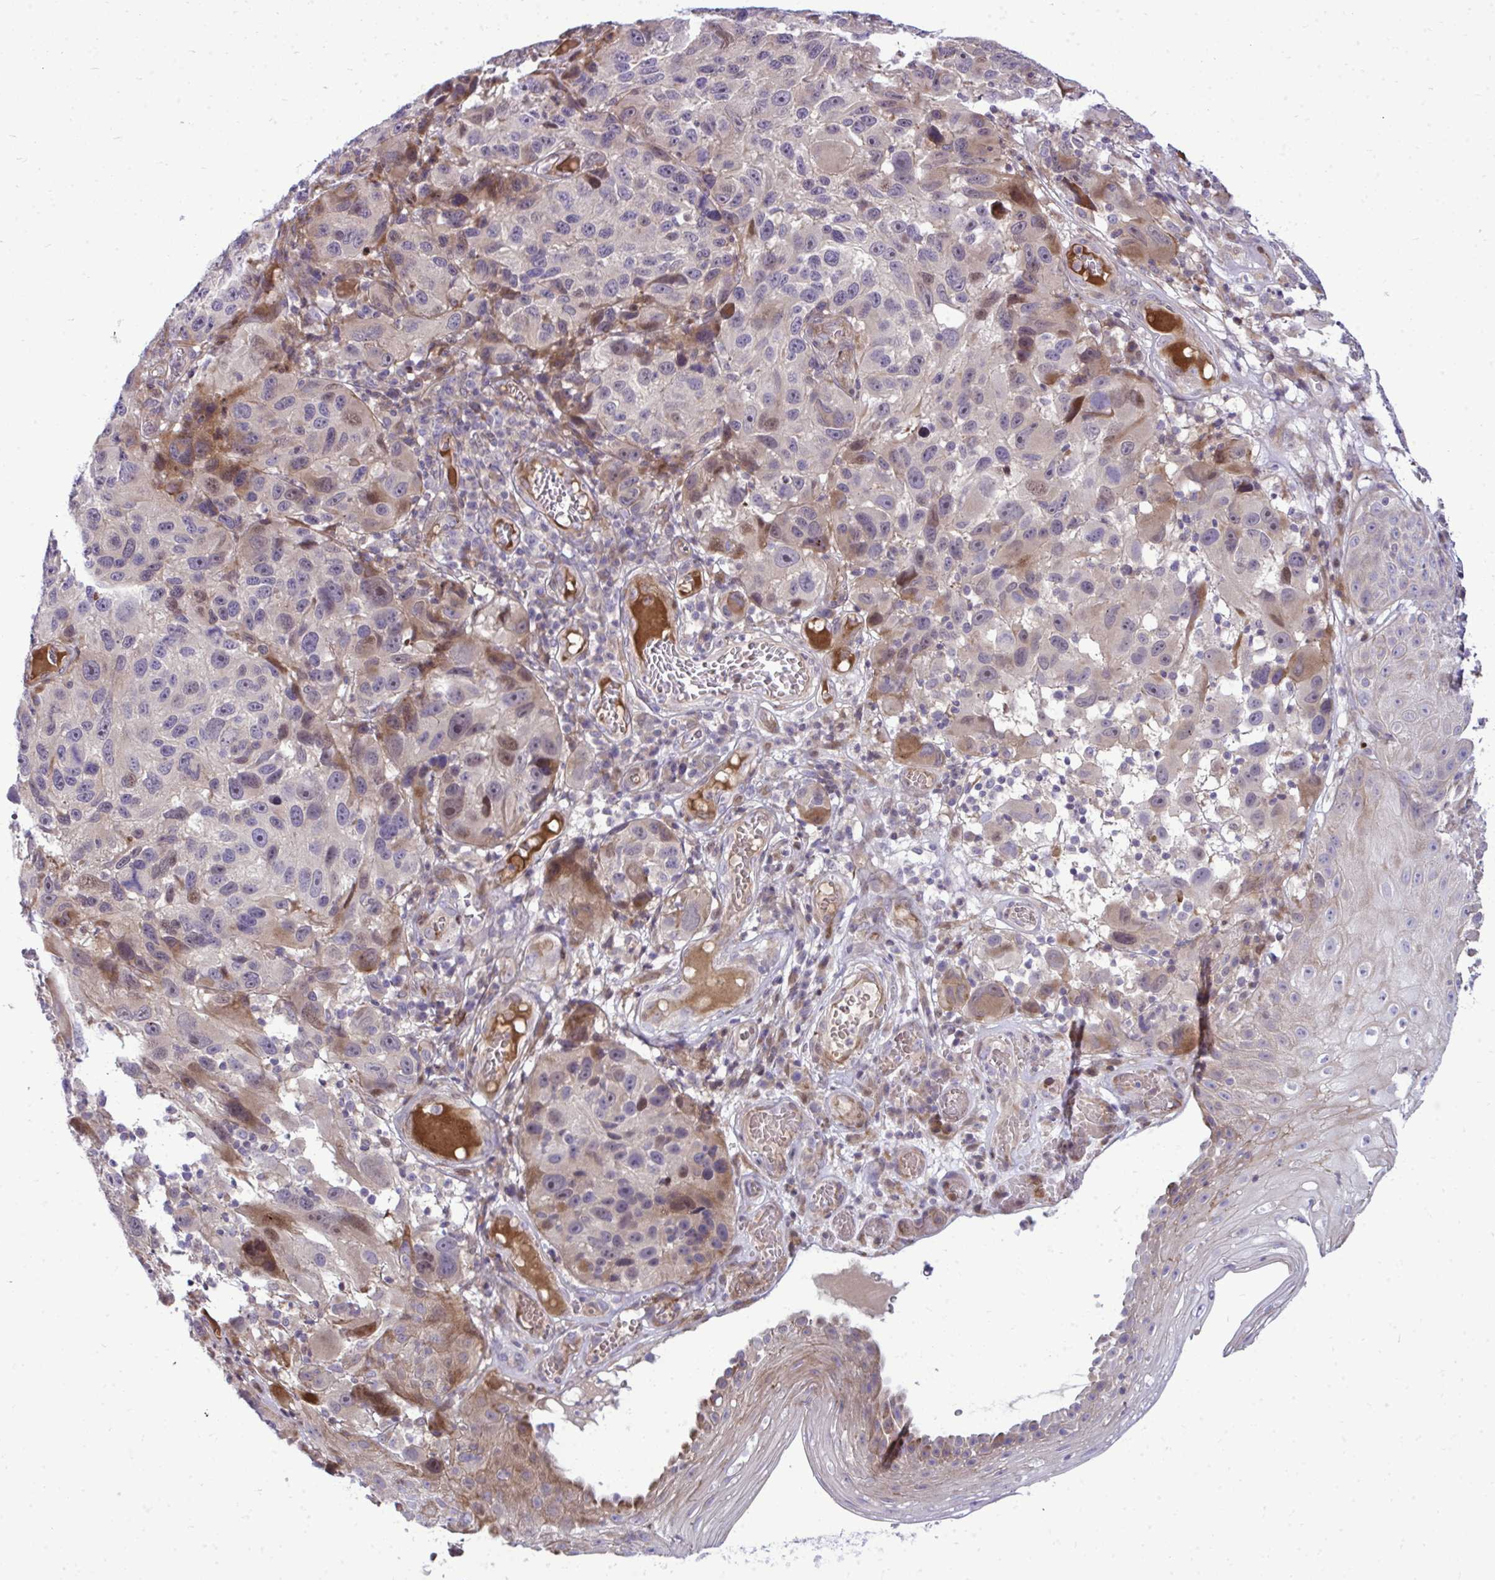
{"staining": {"intensity": "moderate", "quantity": "<25%", "location": "cytoplasmic/membranous"}, "tissue": "melanoma", "cell_type": "Tumor cells", "image_type": "cancer", "snomed": [{"axis": "morphology", "description": "Malignant melanoma, NOS"}, {"axis": "topography", "description": "Skin"}], "caption": "Brown immunohistochemical staining in human melanoma exhibits moderate cytoplasmic/membranous staining in about <25% of tumor cells. Using DAB (3,3'-diaminobenzidine) (brown) and hematoxylin (blue) stains, captured at high magnification using brightfield microscopy.", "gene": "ZSCAN9", "patient": {"sex": "male", "age": 53}}